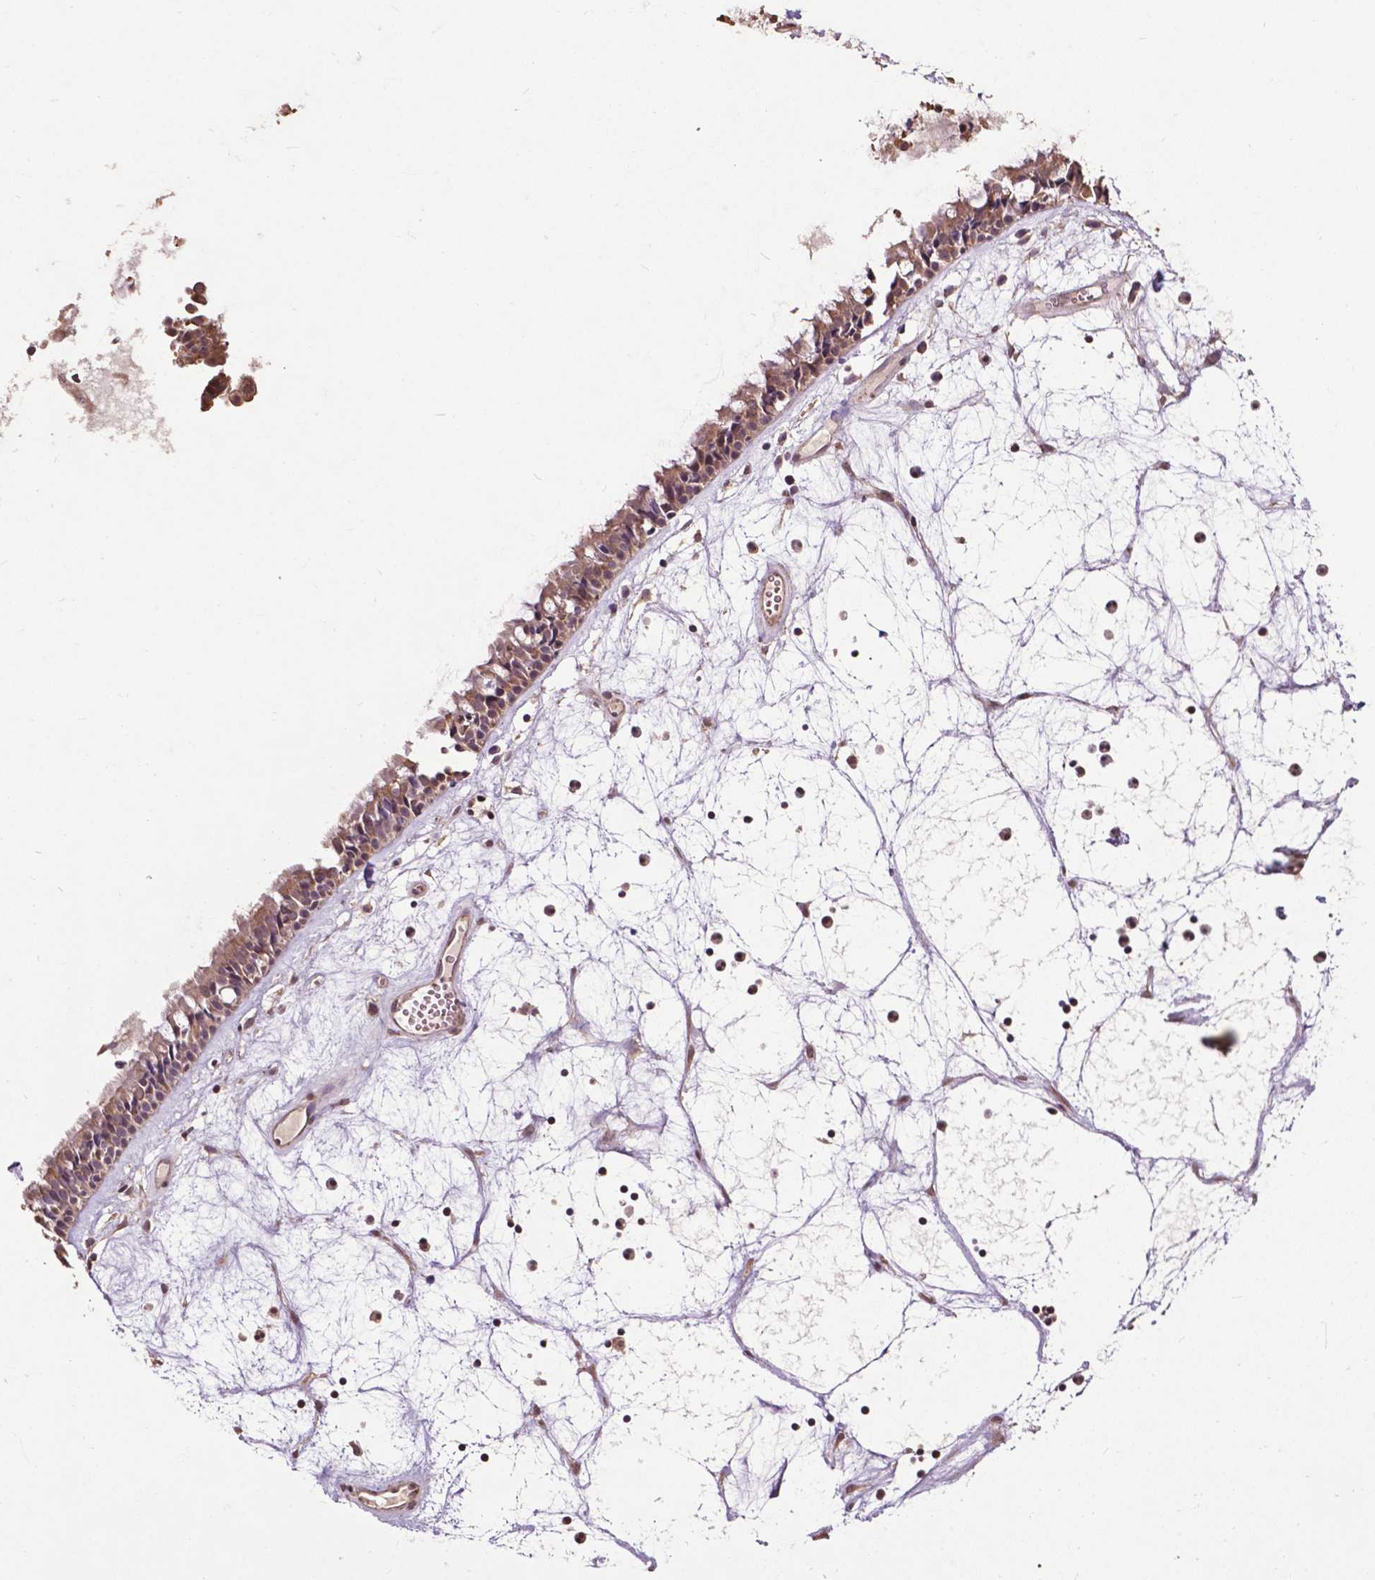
{"staining": {"intensity": "weak", "quantity": ">75%", "location": "cytoplasmic/membranous"}, "tissue": "nasopharynx", "cell_type": "Respiratory epithelial cells", "image_type": "normal", "snomed": [{"axis": "morphology", "description": "Normal tissue, NOS"}, {"axis": "topography", "description": "Nasopharynx"}], "caption": "IHC photomicrograph of unremarkable nasopharynx: nasopharynx stained using immunohistochemistry demonstrates low levels of weak protein expression localized specifically in the cytoplasmic/membranous of respiratory epithelial cells, appearing as a cytoplasmic/membranous brown color.", "gene": "GLRA2", "patient": {"sex": "male", "age": 31}}